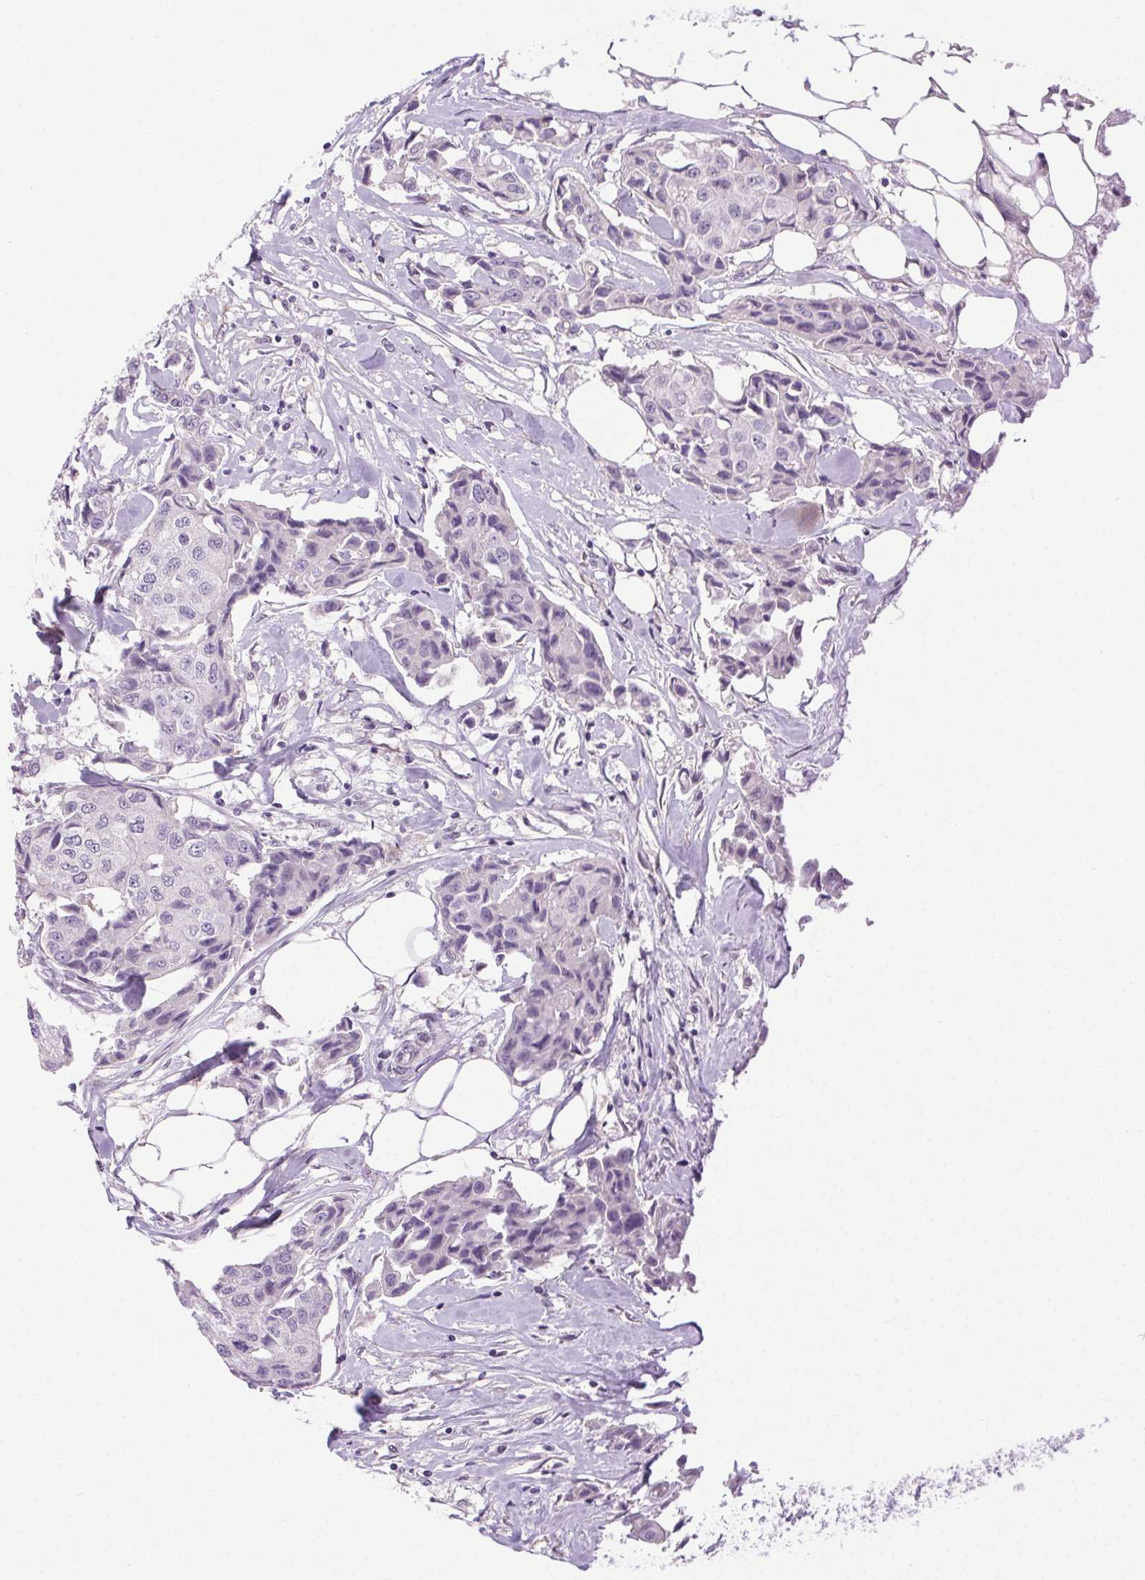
{"staining": {"intensity": "negative", "quantity": "none", "location": "none"}, "tissue": "breast cancer", "cell_type": "Tumor cells", "image_type": "cancer", "snomed": [{"axis": "morphology", "description": "Duct carcinoma"}, {"axis": "topography", "description": "Breast"}, {"axis": "topography", "description": "Lymph node"}], "caption": "Tumor cells show no significant staining in breast cancer. (Brightfield microscopy of DAB immunohistochemistry (IHC) at high magnification).", "gene": "SYT11", "patient": {"sex": "female", "age": 80}}